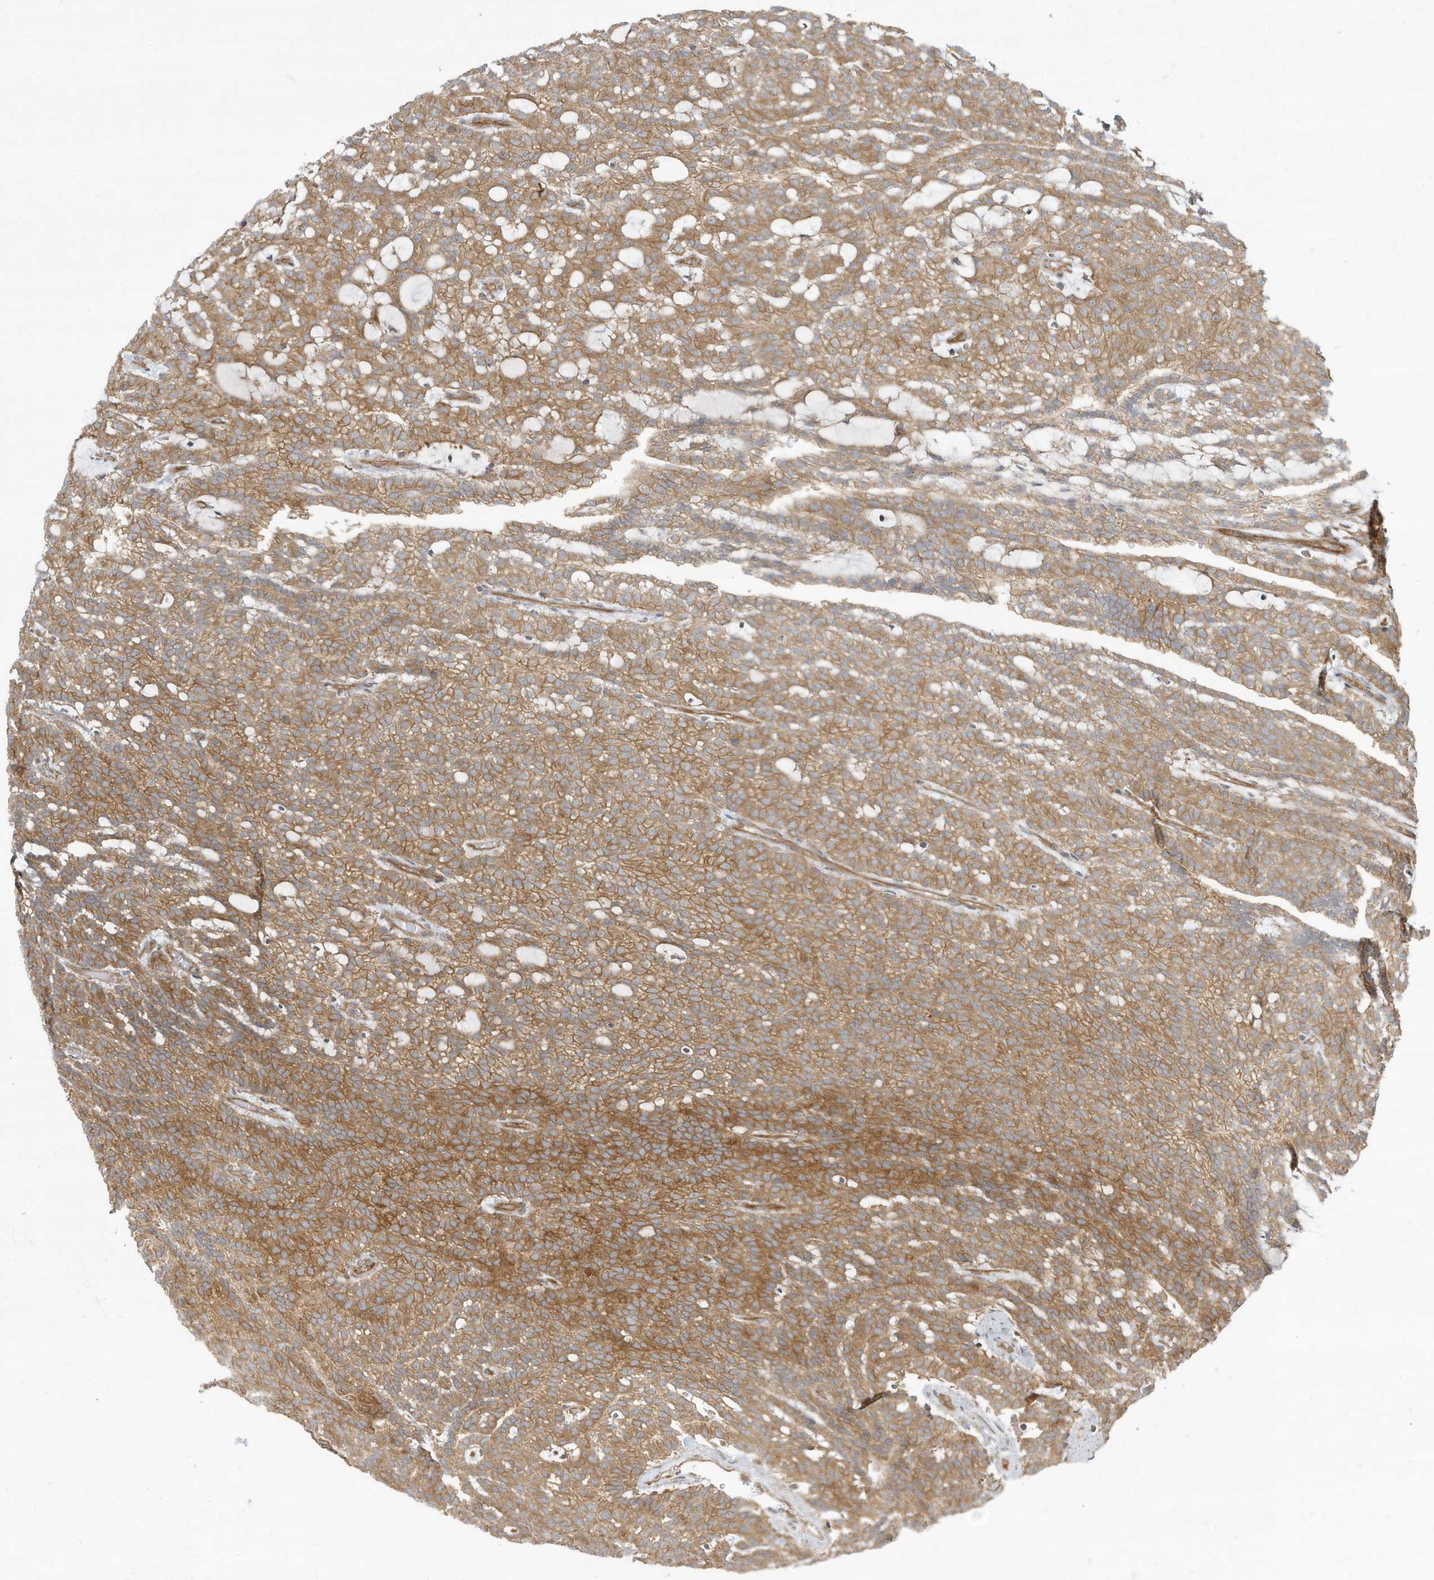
{"staining": {"intensity": "moderate", "quantity": ">75%", "location": "cytoplasmic/membranous"}, "tissue": "renal cancer", "cell_type": "Tumor cells", "image_type": "cancer", "snomed": [{"axis": "morphology", "description": "Adenocarcinoma, NOS"}, {"axis": "topography", "description": "Kidney"}], "caption": "Immunohistochemical staining of renal cancer demonstrates medium levels of moderate cytoplasmic/membranous protein positivity in about >75% of tumor cells.", "gene": "ATP23", "patient": {"sex": "male", "age": 63}}